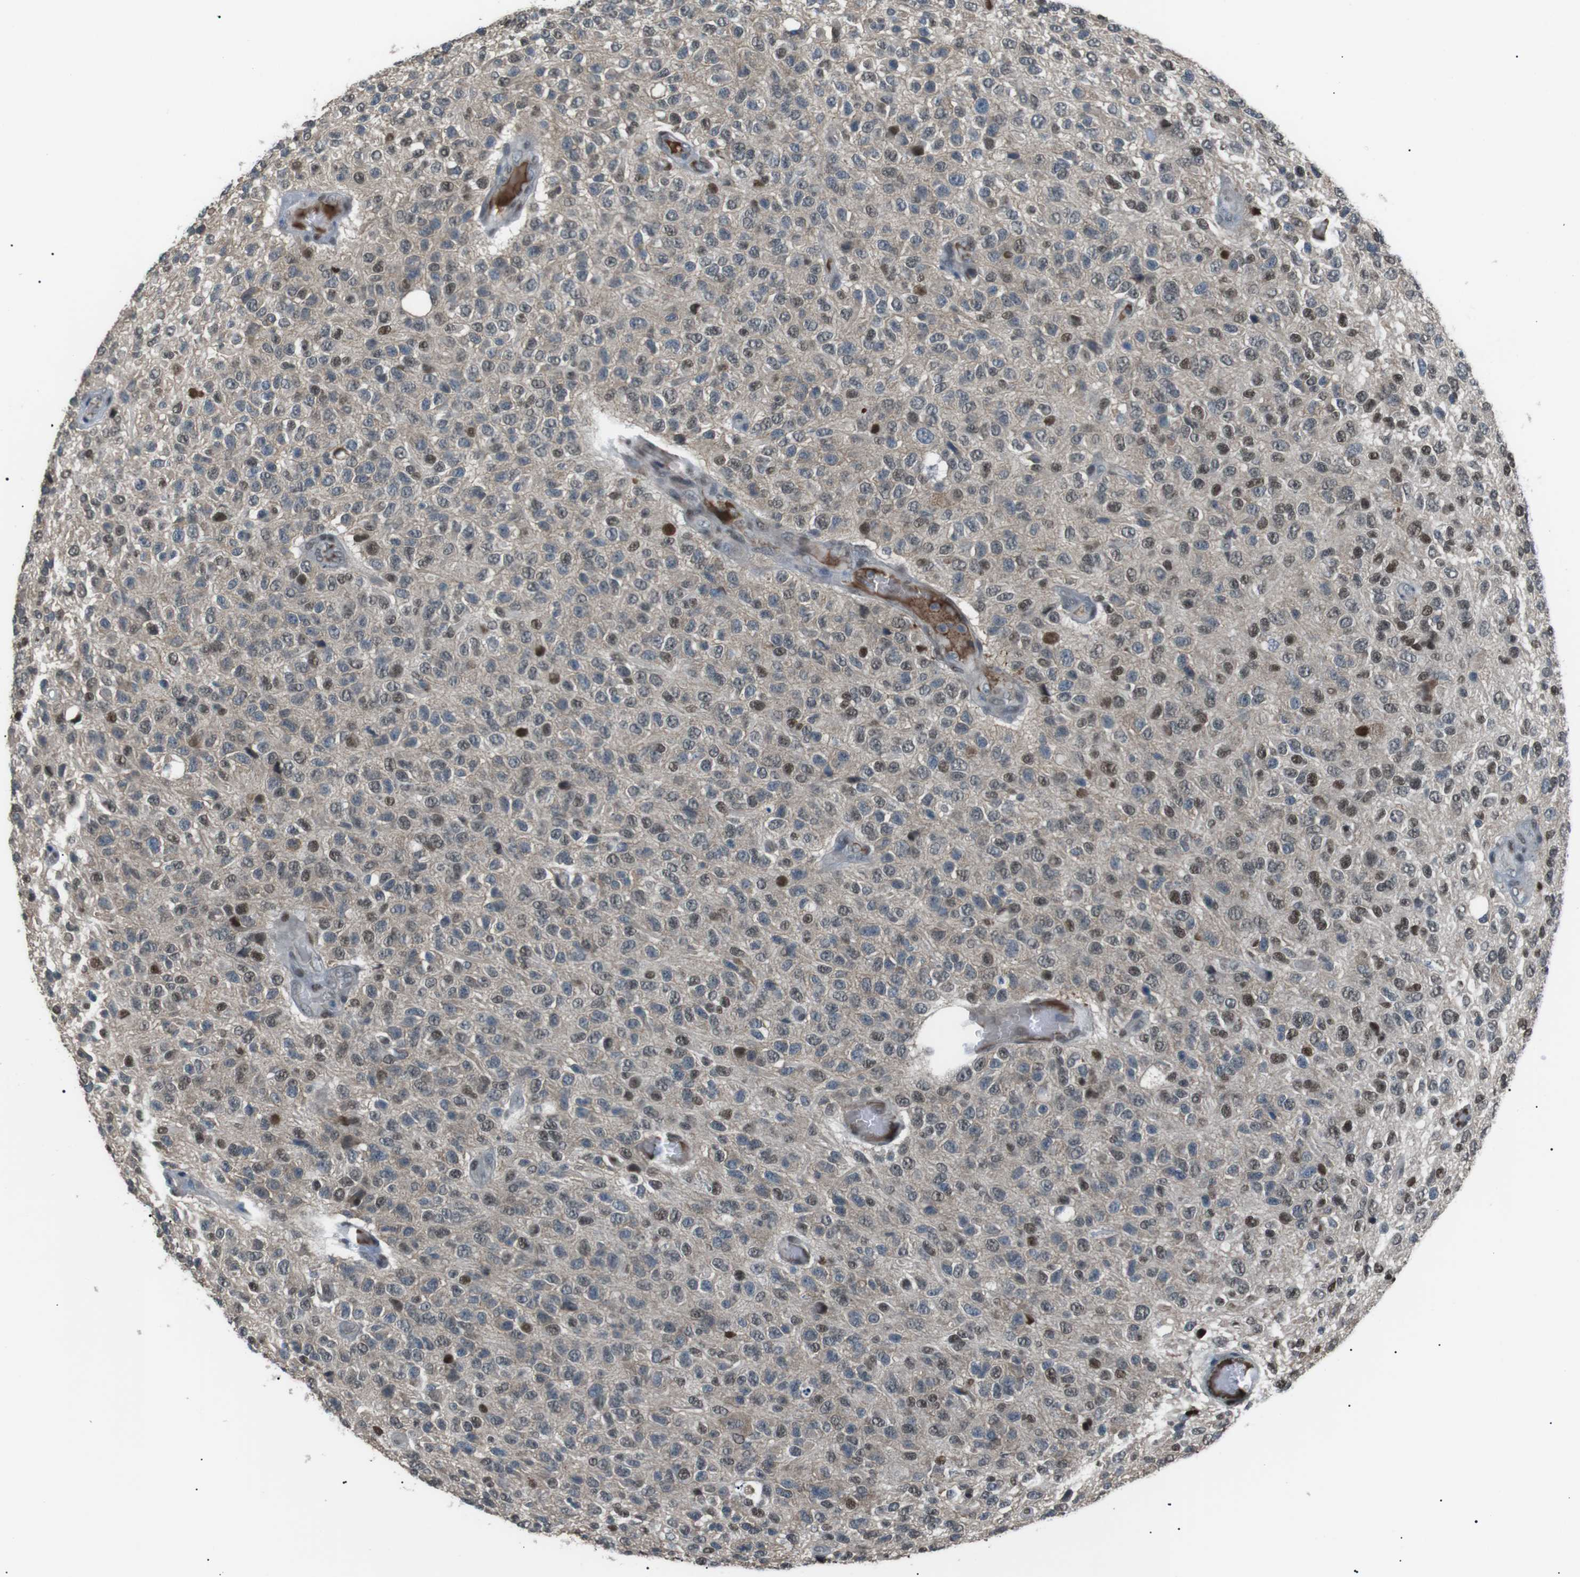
{"staining": {"intensity": "weak", "quantity": "25%-75%", "location": "nuclear"}, "tissue": "glioma", "cell_type": "Tumor cells", "image_type": "cancer", "snomed": [{"axis": "morphology", "description": "Glioma, malignant, High grade"}, {"axis": "topography", "description": "pancreas cauda"}], "caption": "High-power microscopy captured an immunohistochemistry photomicrograph of malignant glioma (high-grade), revealing weak nuclear expression in approximately 25%-75% of tumor cells.", "gene": "SRPK2", "patient": {"sex": "male", "age": 60}}